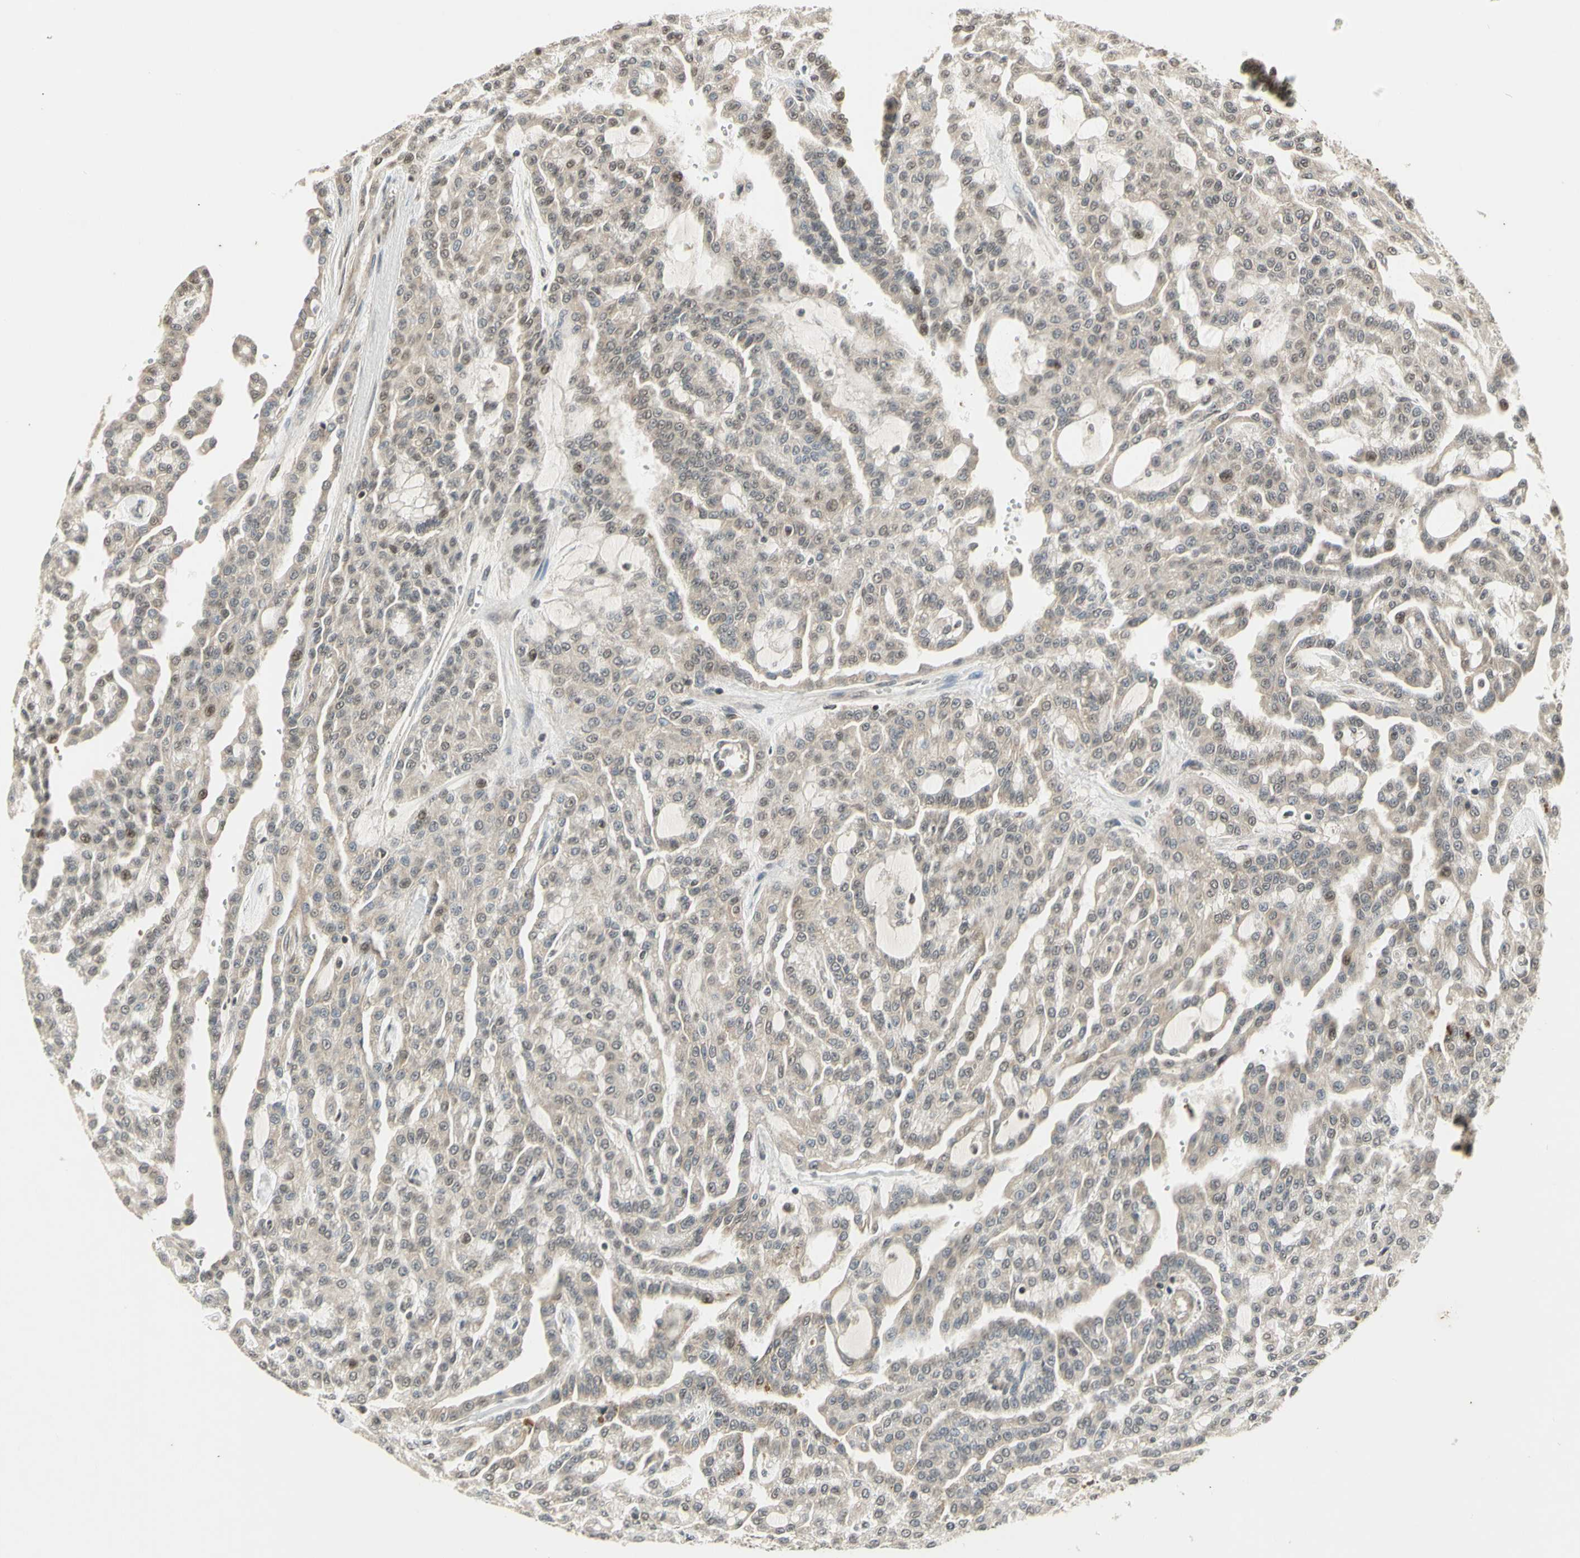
{"staining": {"intensity": "weak", "quantity": "25%-75%", "location": "cytoplasmic/membranous,nuclear"}, "tissue": "renal cancer", "cell_type": "Tumor cells", "image_type": "cancer", "snomed": [{"axis": "morphology", "description": "Adenocarcinoma, NOS"}, {"axis": "topography", "description": "Kidney"}], "caption": "Renal cancer stained with IHC displays weak cytoplasmic/membranous and nuclear expression in about 25%-75% of tumor cells.", "gene": "EFNB2", "patient": {"sex": "male", "age": 63}}